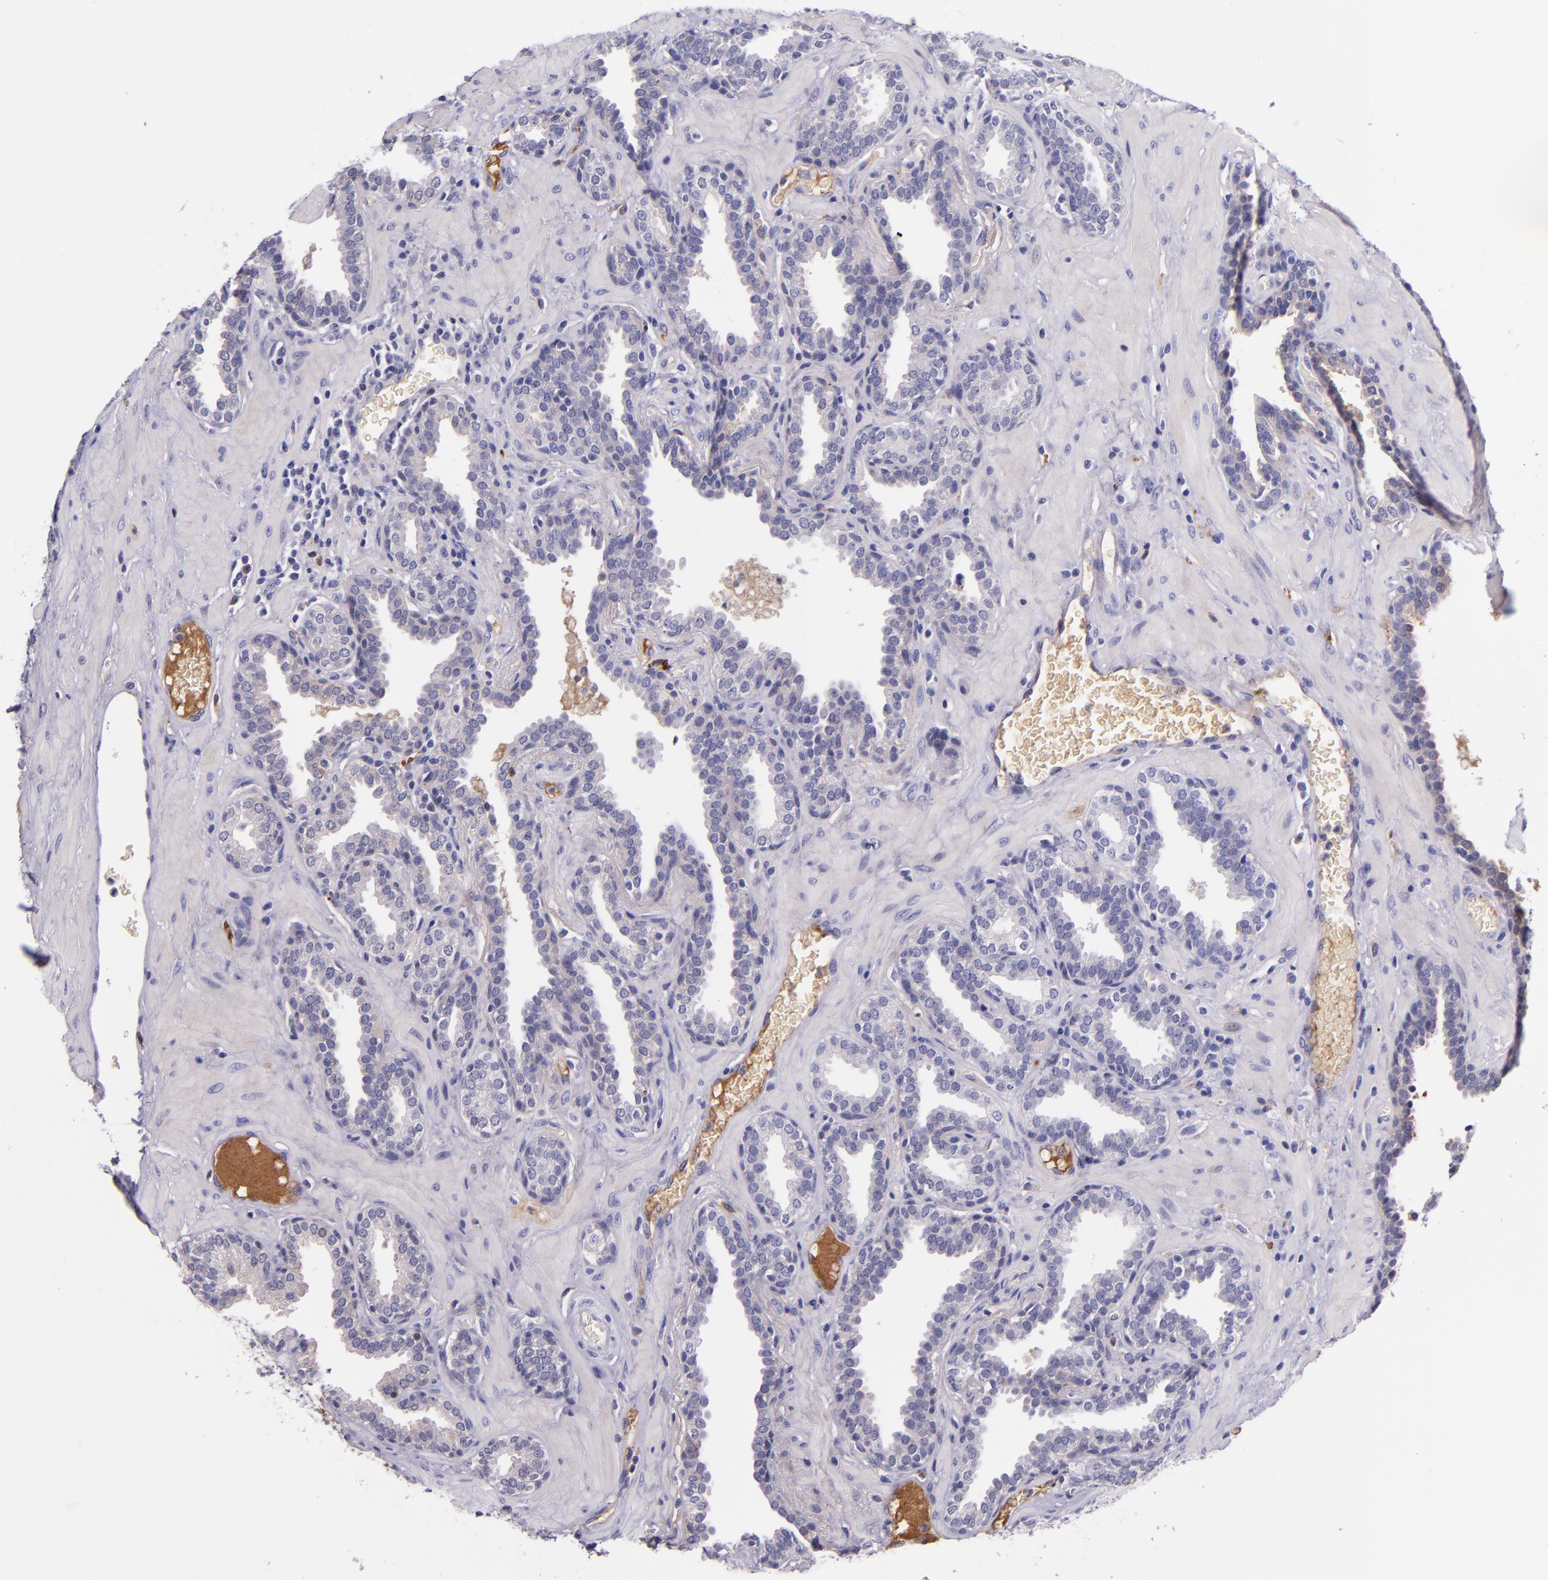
{"staining": {"intensity": "negative", "quantity": "none", "location": "none"}, "tissue": "prostate", "cell_type": "Glandular cells", "image_type": "normal", "snomed": [{"axis": "morphology", "description": "Normal tissue, NOS"}, {"axis": "topography", "description": "Prostate"}], "caption": "The photomicrograph reveals no significant staining in glandular cells of prostate. (DAB immunohistochemistry (IHC) with hematoxylin counter stain).", "gene": "KNG1", "patient": {"sex": "male", "age": 51}}